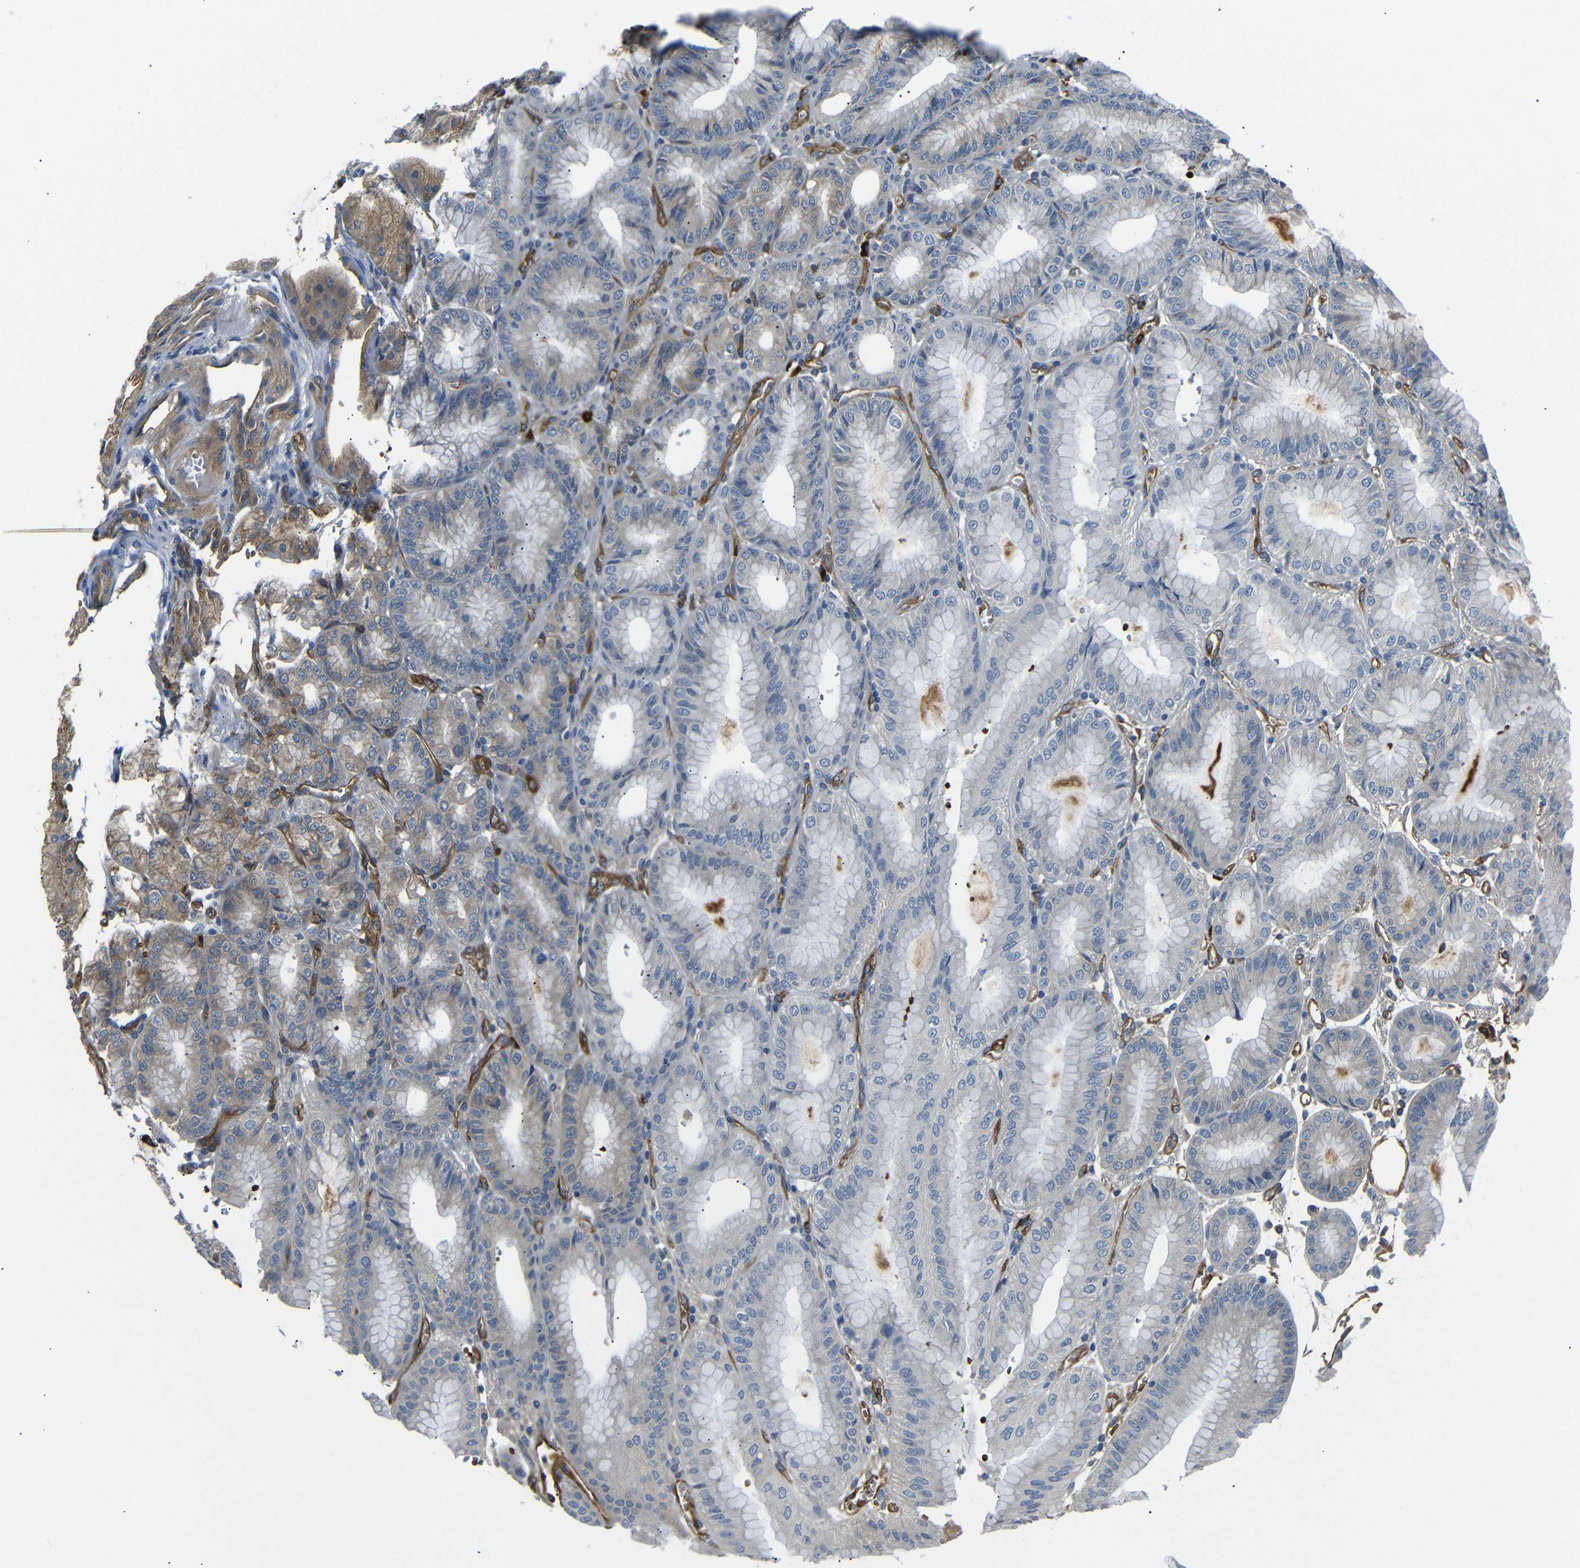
{"staining": {"intensity": "moderate", "quantity": "25%-75%", "location": "cytoplasmic/membranous"}, "tissue": "stomach", "cell_type": "Glandular cells", "image_type": "normal", "snomed": [{"axis": "morphology", "description": "Normal tissue, NOS"}, {"axis": "topography", "description": "Stomach, lower"}], "caption": "Stomach stained with DAB (3,3'-diaminobenzidine) IHC demonstrates medium levels of moderate cytoplasmic/membranous positivity in about 25%-75% of glandular cells. (DAB IHC, brown staining for protein, blue staining for nuclei).", "gene": "MYO1B", "patient": {"sex": "male", "age": 71}}